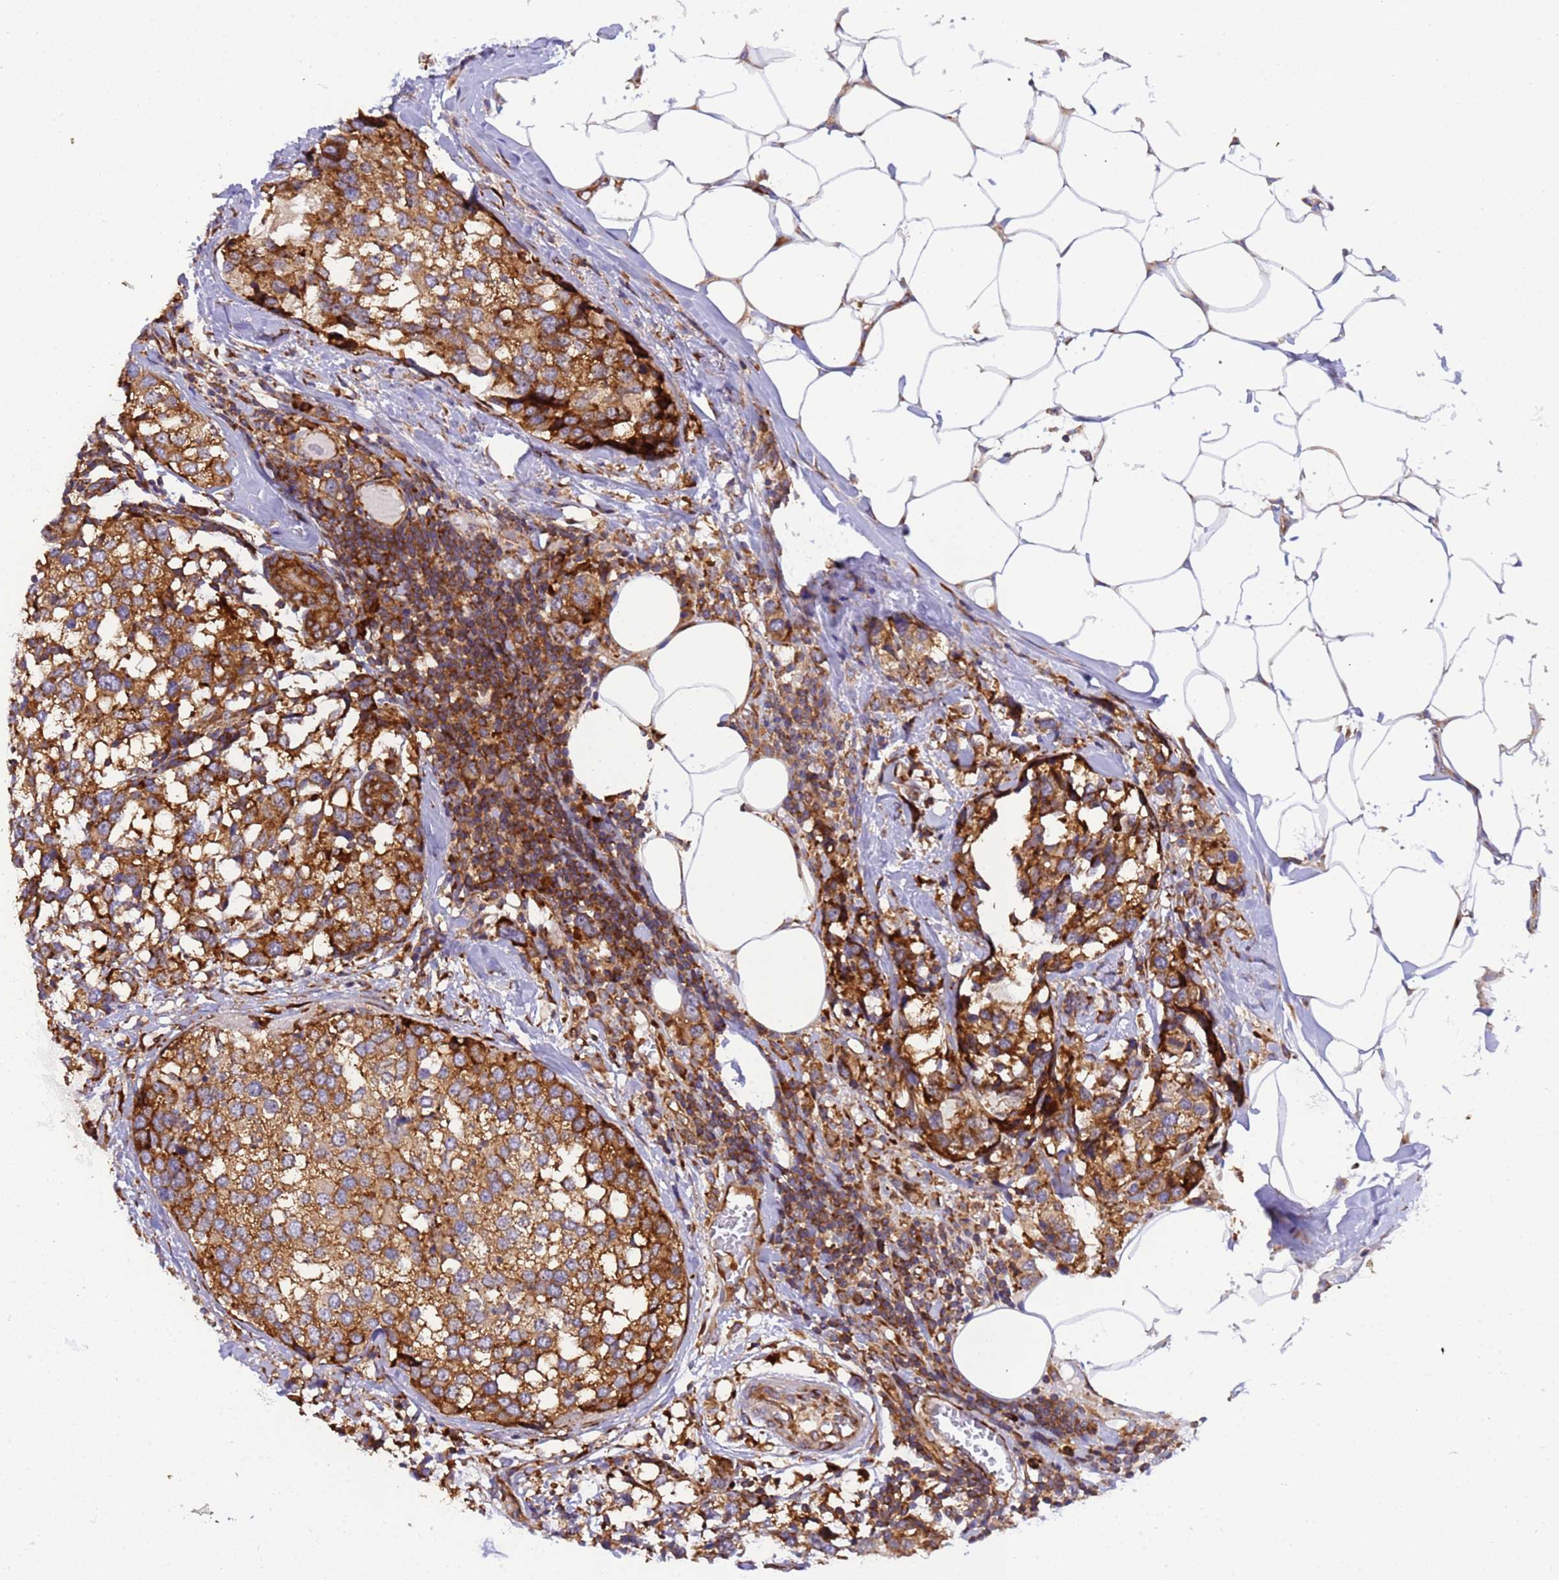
{"staining": {"intensity": "strong", "quantity": ">75%", "location": "cytoplasmic/membranous"}, "tissue": "breast cancer", "cell_type": "Tumor cells", "image_type": "cancer", "snomed": [{"axis": "morphology", "description": "Lobular carcinoma"}, {"axis": "topography", "description": "Breast"}], "caption": "IHC (DAB) staining of human breast cancer displays strong cytoplasmic/membranous protein staining in about >75% of tumor cells. Using DAB (3,3'-diaminobenzidine) (brown) and hematoxylin (blue) stains, captured at high magnification using brightfield microscopy.", "gene": "RPL36", "patient": {"sex": "female", "age": 59}}